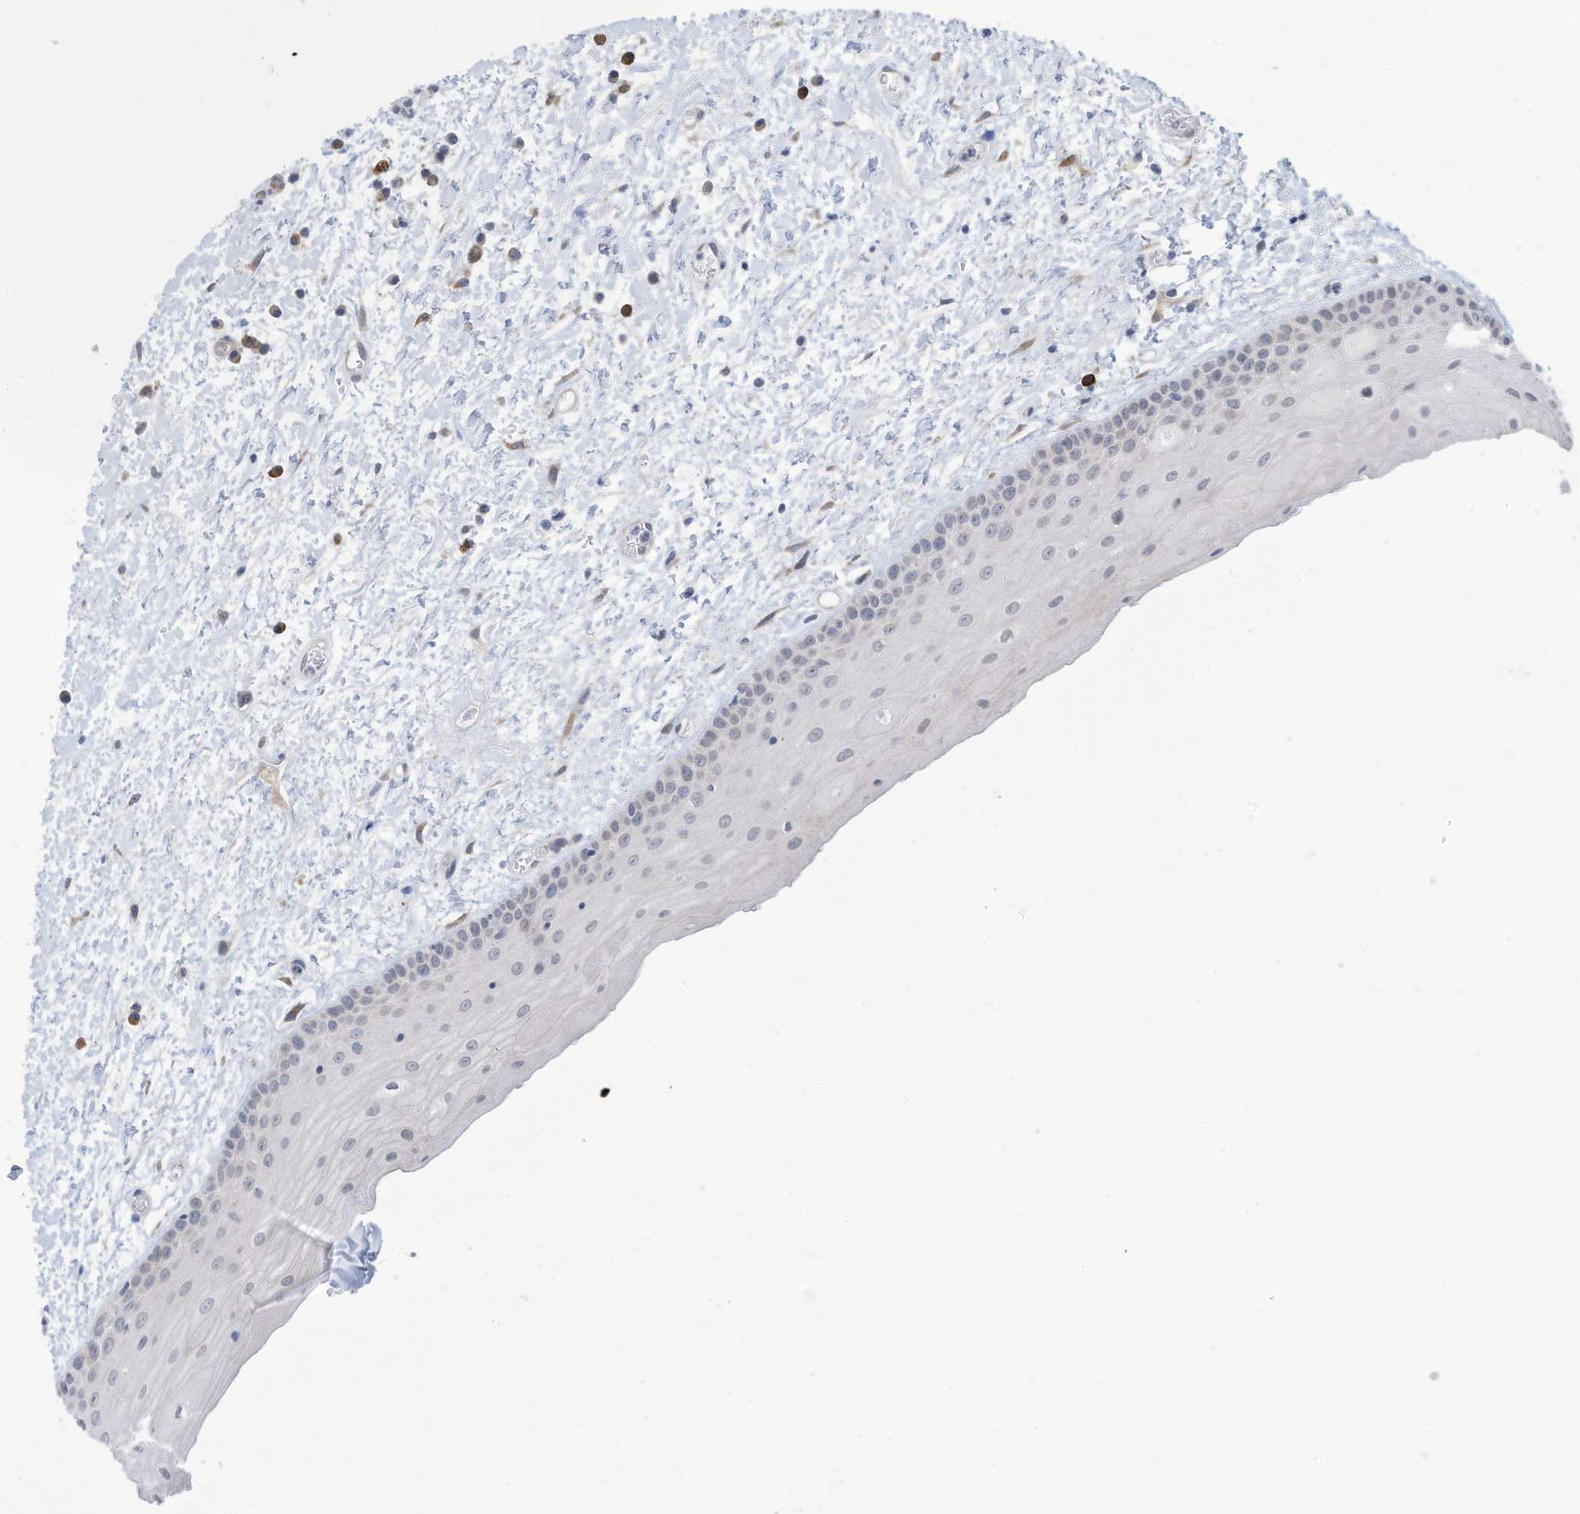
{"staining": {"intensity": "negative", "quantity": "none", "location": "none"}, "tissue": "oral mucosa", "cell_type": "Squamous epithelial cells", "image_type": "normal", "snomed": [{"axis": "morphology", "description": "Normal tissue, NOS"}, {"axis": "topography", "description": "Oral tissue"}], "caption": "Squamous epithelial cells are negative for protein expression in normal human oral mucosa. (Stains: DAB (3,3'-diaminobenzidine) IHC with hematoxylin counter stain, Microscopy: brightfield microscopy at high magnification).", "gene": "ZNF292", "patient": {"sex": "female", "age": 76}}